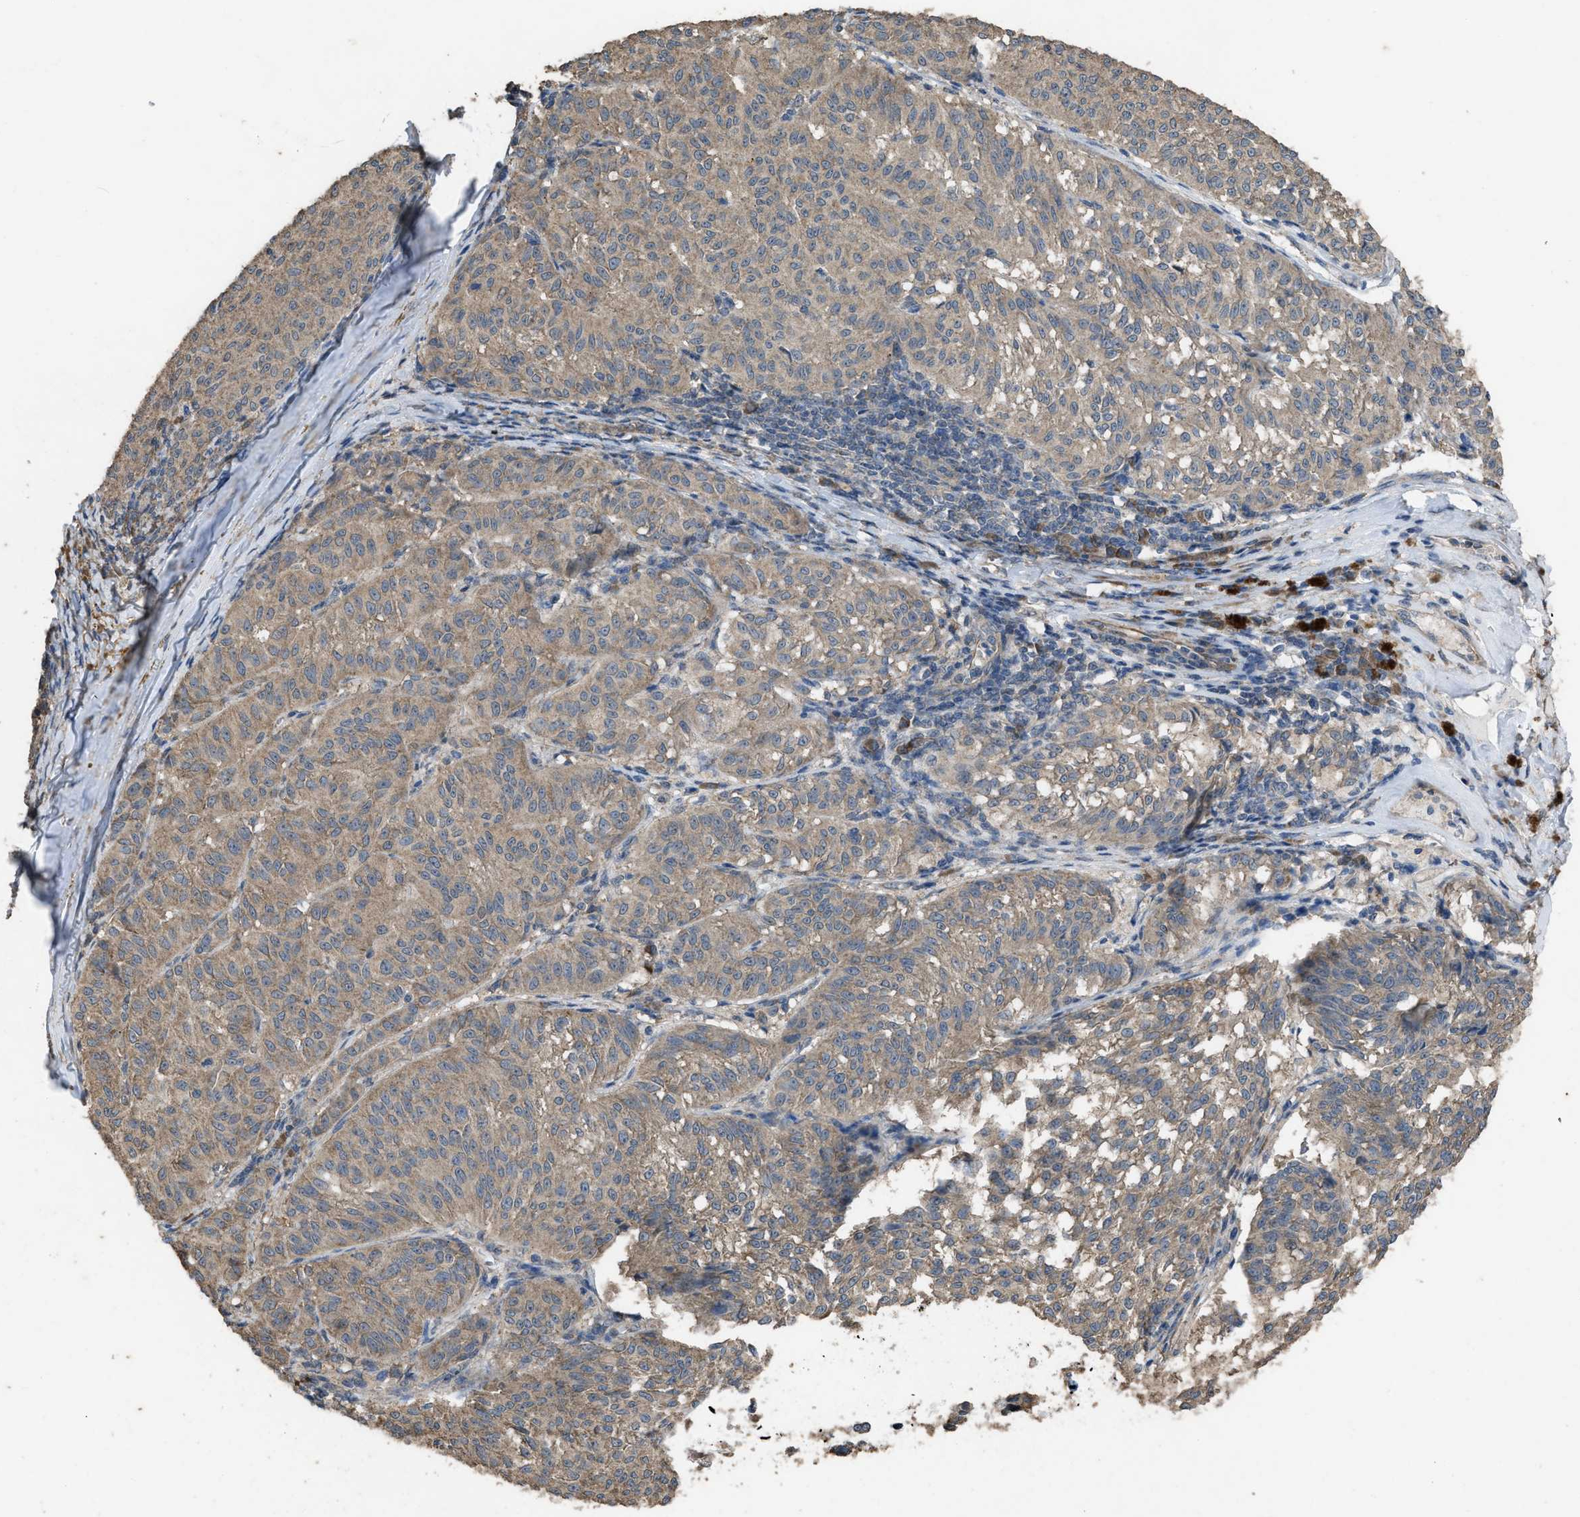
{"staining": {"intensity": "weak", "quantity": ">75%", "location": "cytoplasmic/membranous"}, "tissue": "melanoma", "cell_type": "Tumor cells", "image_type": "cancer", "snomed": [{"axis": "morphology", "description": "Malignant melanoma, NOS"}, {"axis": "topography", "description": "Skin"}], "caption": "Tumor cells display weak cytoplasmic/membranous expression in approximately >75% of cells in melanoma. The protein of interest is stained brown, and the nuclei are stained in blue (DAB (3,3'-diaminobenzidine) IHC with brightfield microscopy, high magnification).", "gene": "ARL6", "patient": {"sex": "female", "age": 72}}